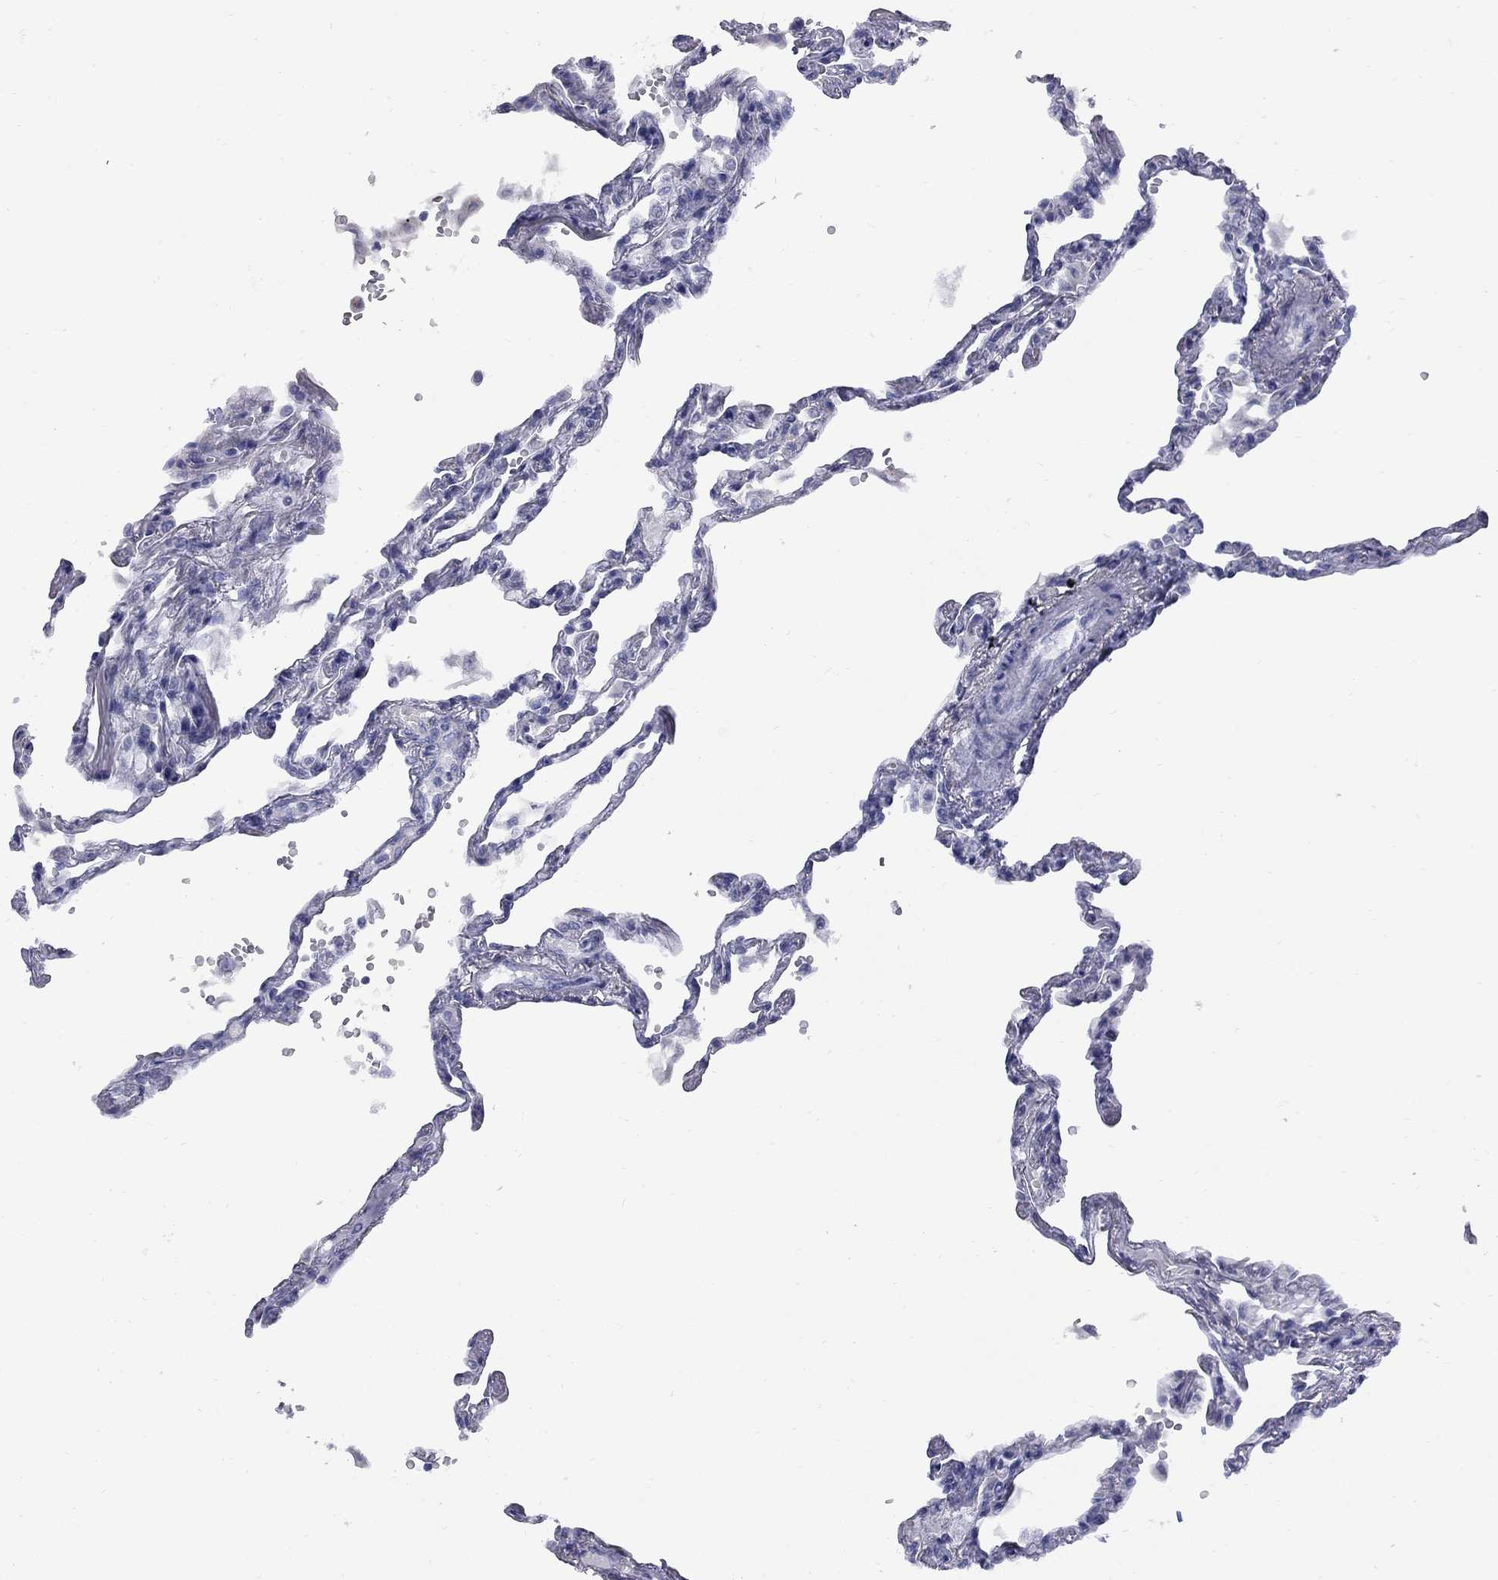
{"staining": {"intensity": "negative", "quantity": "none", "location": "none"}, "tissue": "lung", "cell_type": "Alveolar cells", "image_type": "normal", "snomed": [{"axis": "morphology", "description": "Normal tissue, NOS"}, {"axis": "topography", "description": "Lung"}], "caption": "This is an immunohistochemistry (IHC) photomicrograph of normal lung. There is no positivity in alveolar cells.", "gene": "ABCB4", "patient": {"sex": "male", "age": 78}}